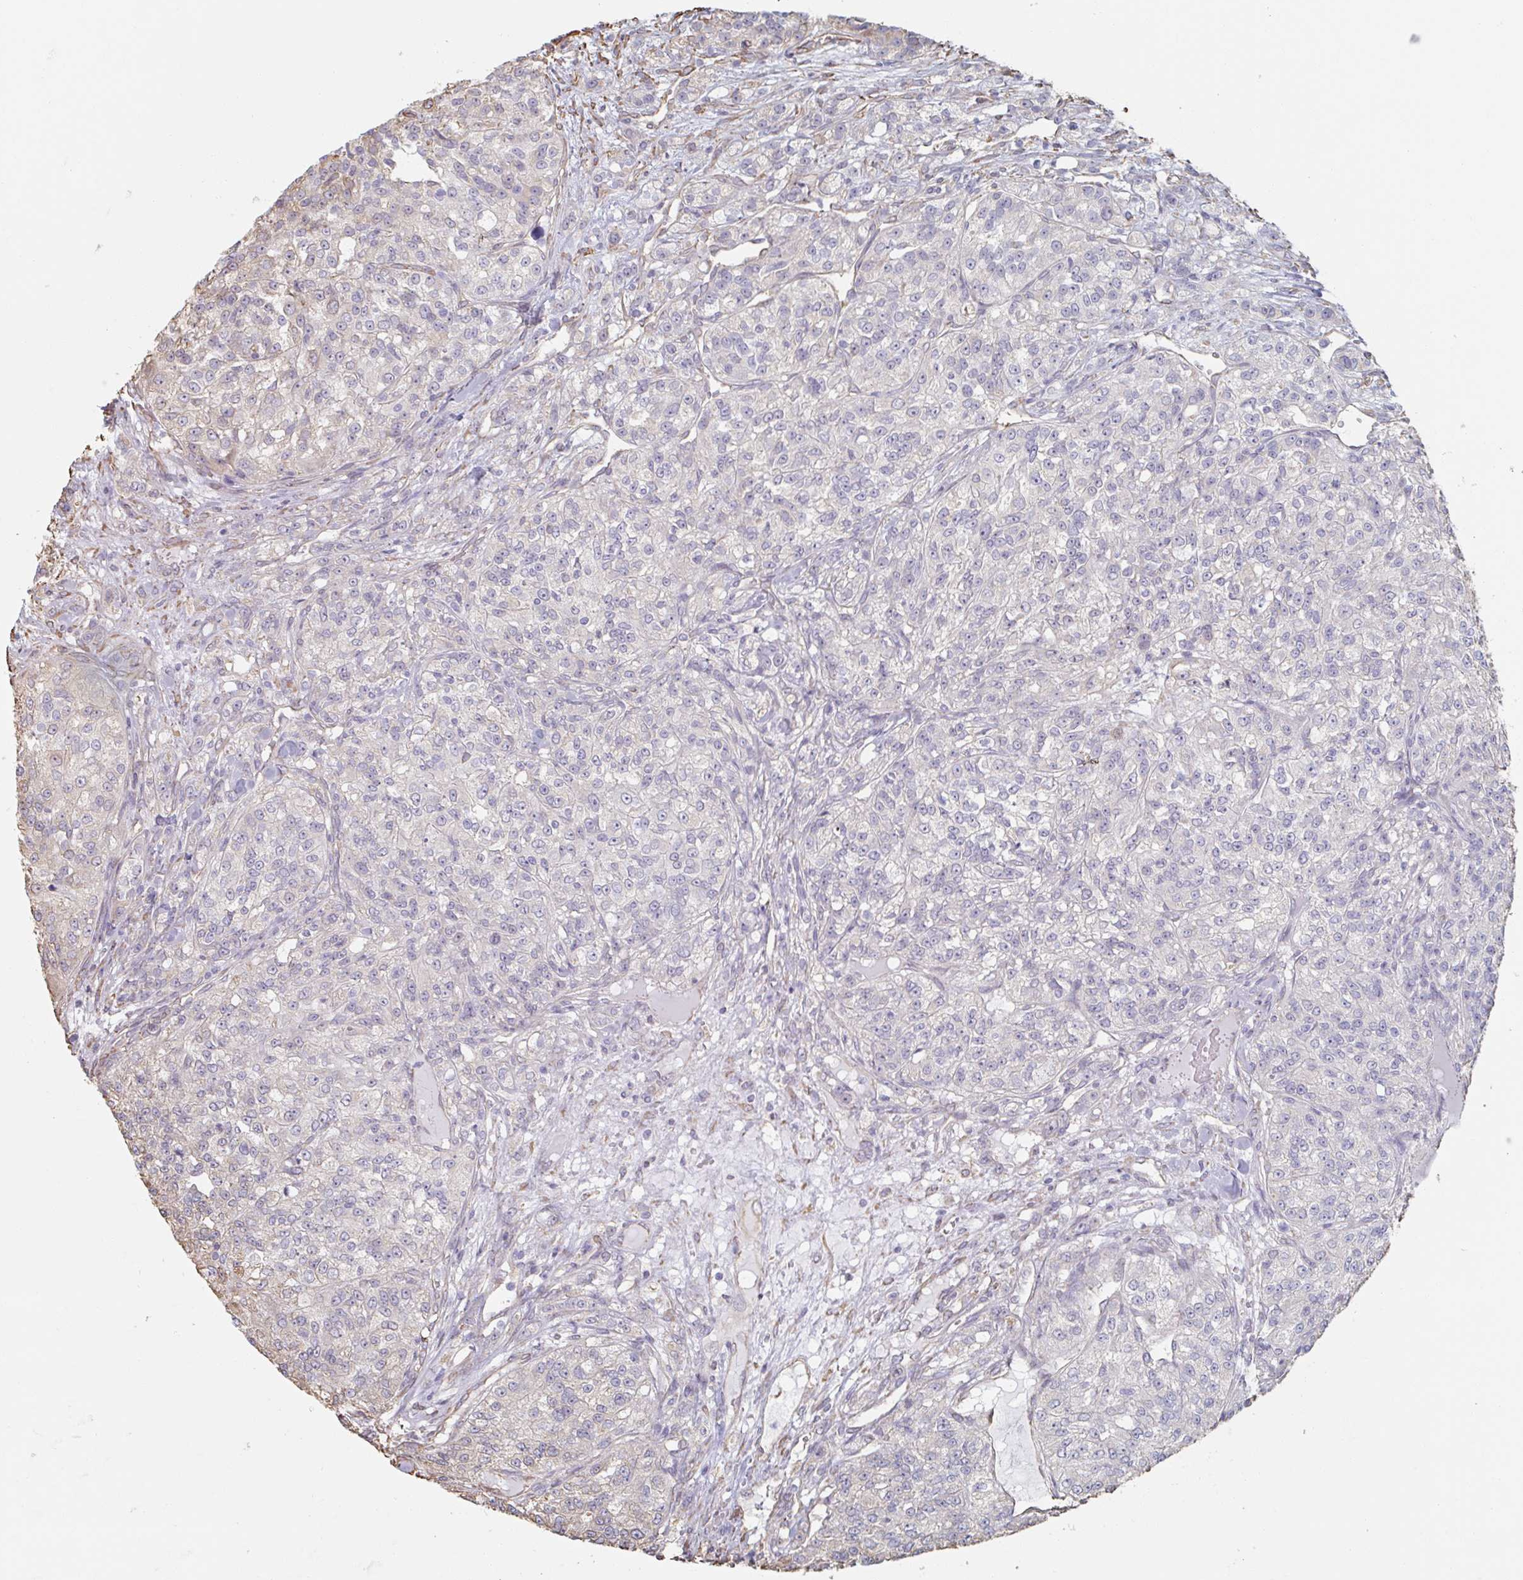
{"staining": {"intensity": "moderate", "quantity": "<25%", "location": "cytoplasmic/membranous"}, "tissue": "renal cancer", "cell_type": "Tumor cells", "image_type": "cancer", "snomed": [{"axis": "morphology", "description": "Adenocarcinoma, NOS"}, {"axis": "topography", "description": "Kidney"}], "caption": "Moderate cytoplasmic/membranous expression for a protein is identified in approximately <25% of tumor cells of renal cancer (adenocarcinoma) using immunohistochemistry.", "gene": "RAB5IF", "patient": {"sex": "female", "age": 63}}